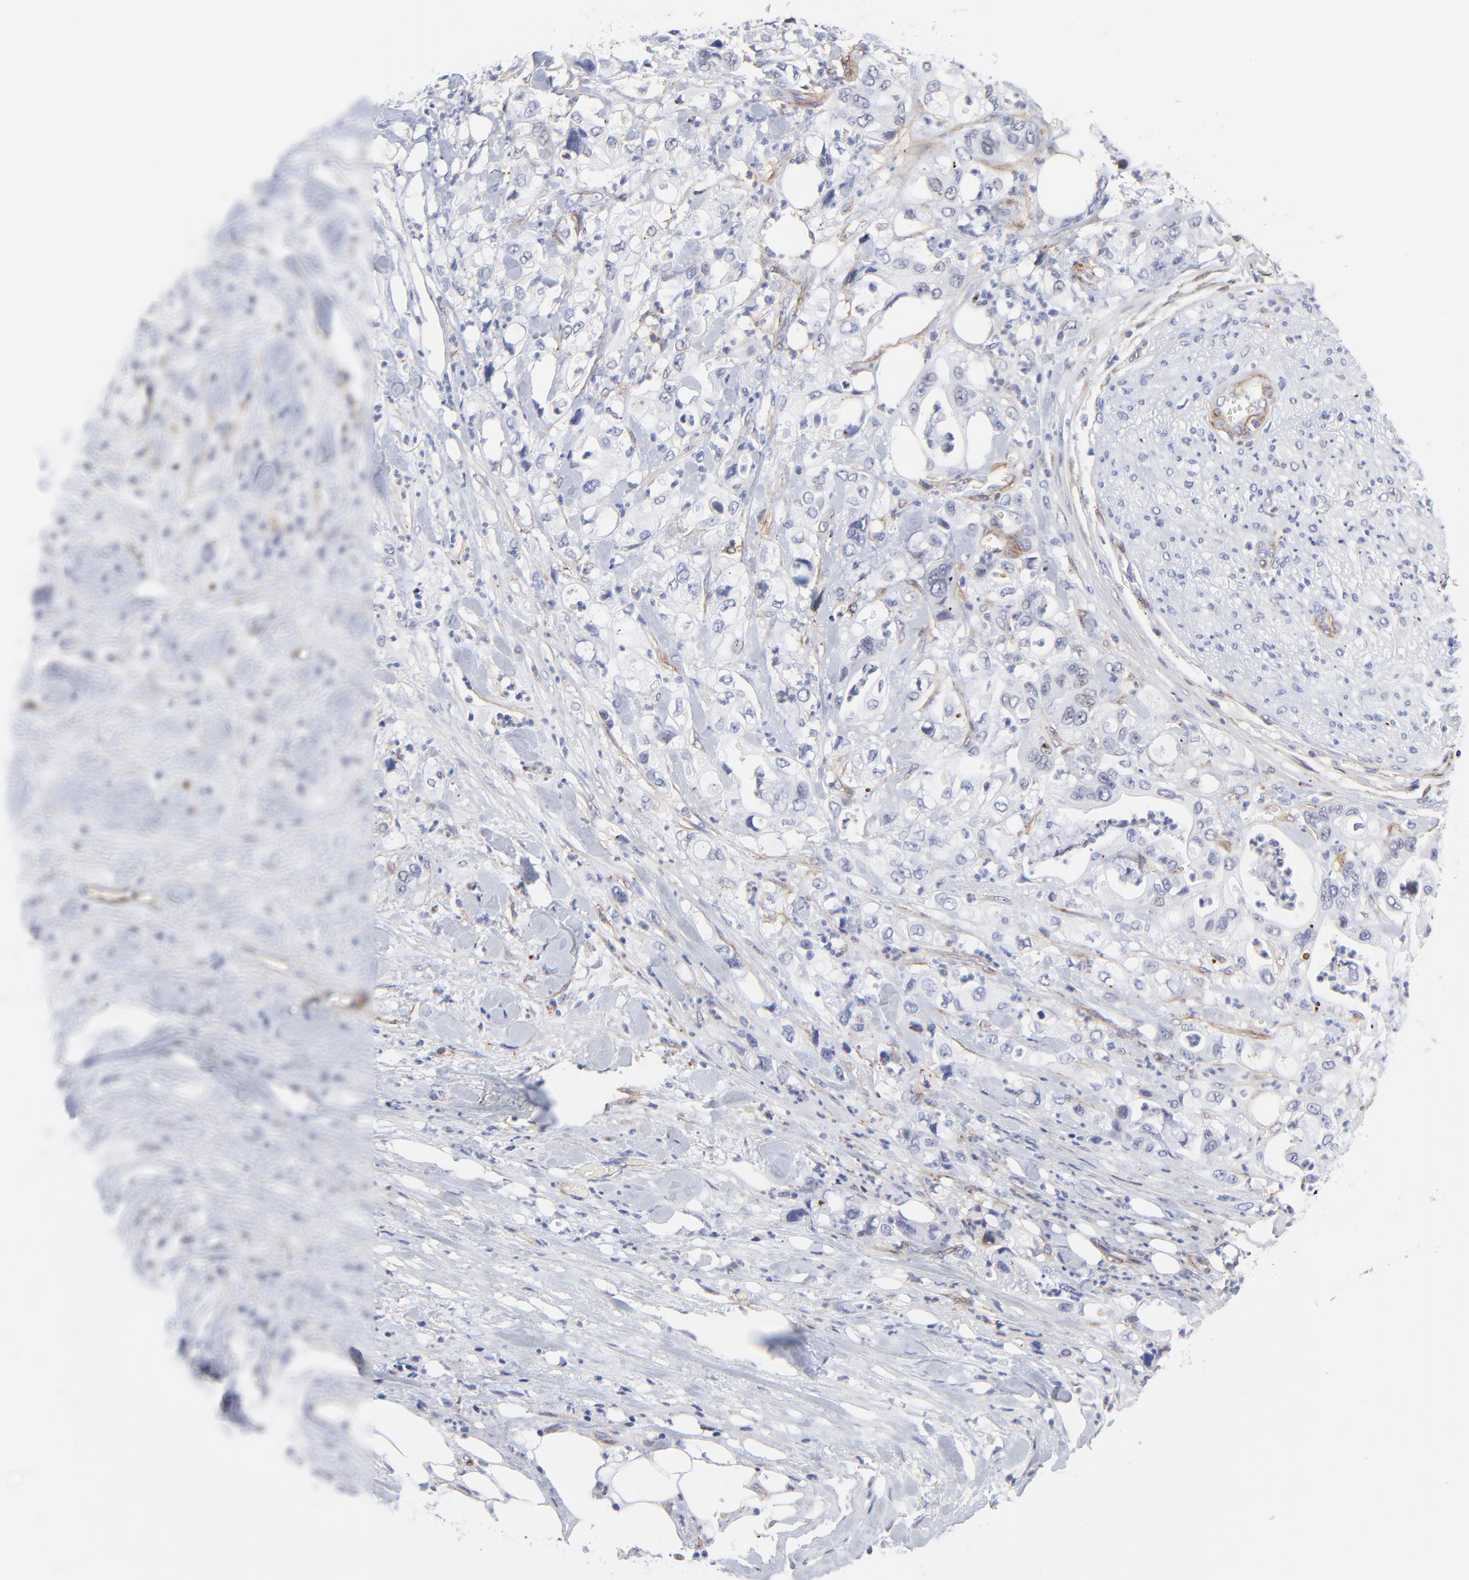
{"staining": {"intensity": "negative", "quantity": "none", "location": "none"}, "tissue": "pancreatic cancer", "cell_type": "Tumor cells", "image_type": "cancer", "snomed": [{"axis": "morphology", "description": "Adenocarcinoma, NOS"}, {"axis": "topography", "description": "Pancreas"}], "caption": "Immunohistochemistry of pancreatic cancer reveals no staining in tumor cells.", "gene": "PDGFRB", "patient": {"sex": "male", "age": 70}}